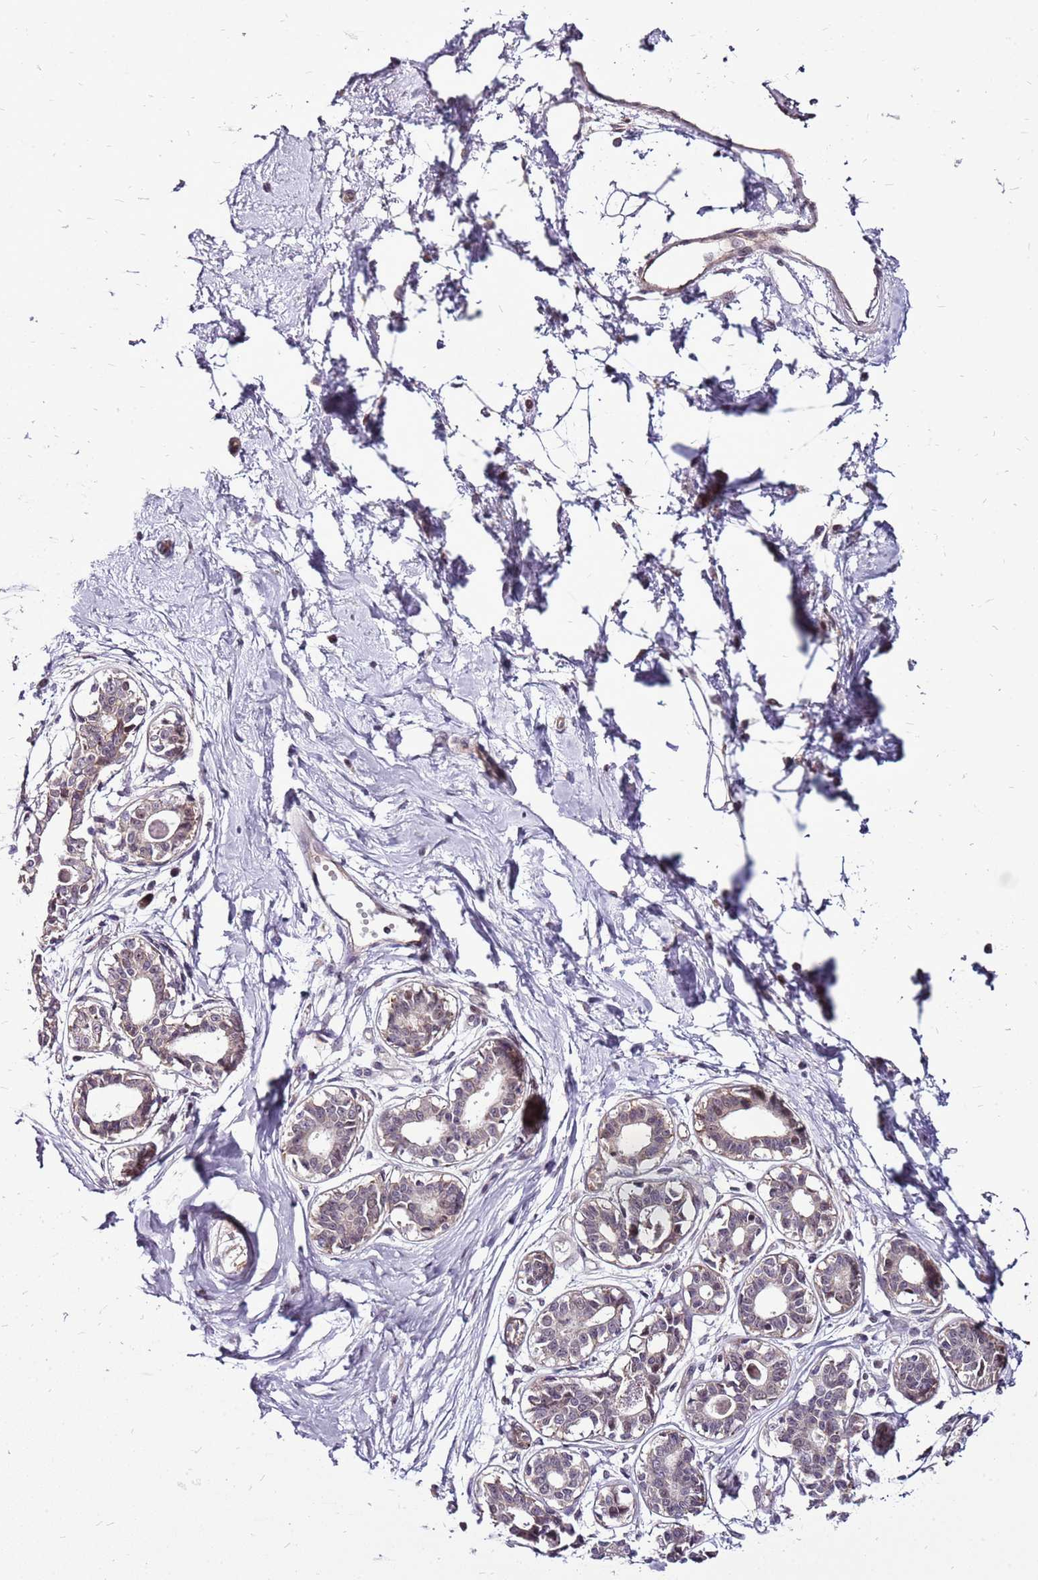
{"staining": {"intensity": "negative", "quantity": "none", "location": "none"}, "tissue": "breast", "cell_type": "Adipocytes", "image_type": "normal", "snomed": [{"axis": "morphology", "description": "Normal tissue, NOS"}, {"axis": "topography", "description": "Breast"}], "caption": "High power microscopy histopathology image of an immunohistochemistry (IHC) histopathology image of benign breast, revealing no significant staining in adipocytes. (Stains: DAB immunohistochemistry with hematoxylin counter stain, Microscopy: brightfield microscopy at high magnification).", "gene": "CCDC166", "patient": {"sex": "female", "age": 45}}